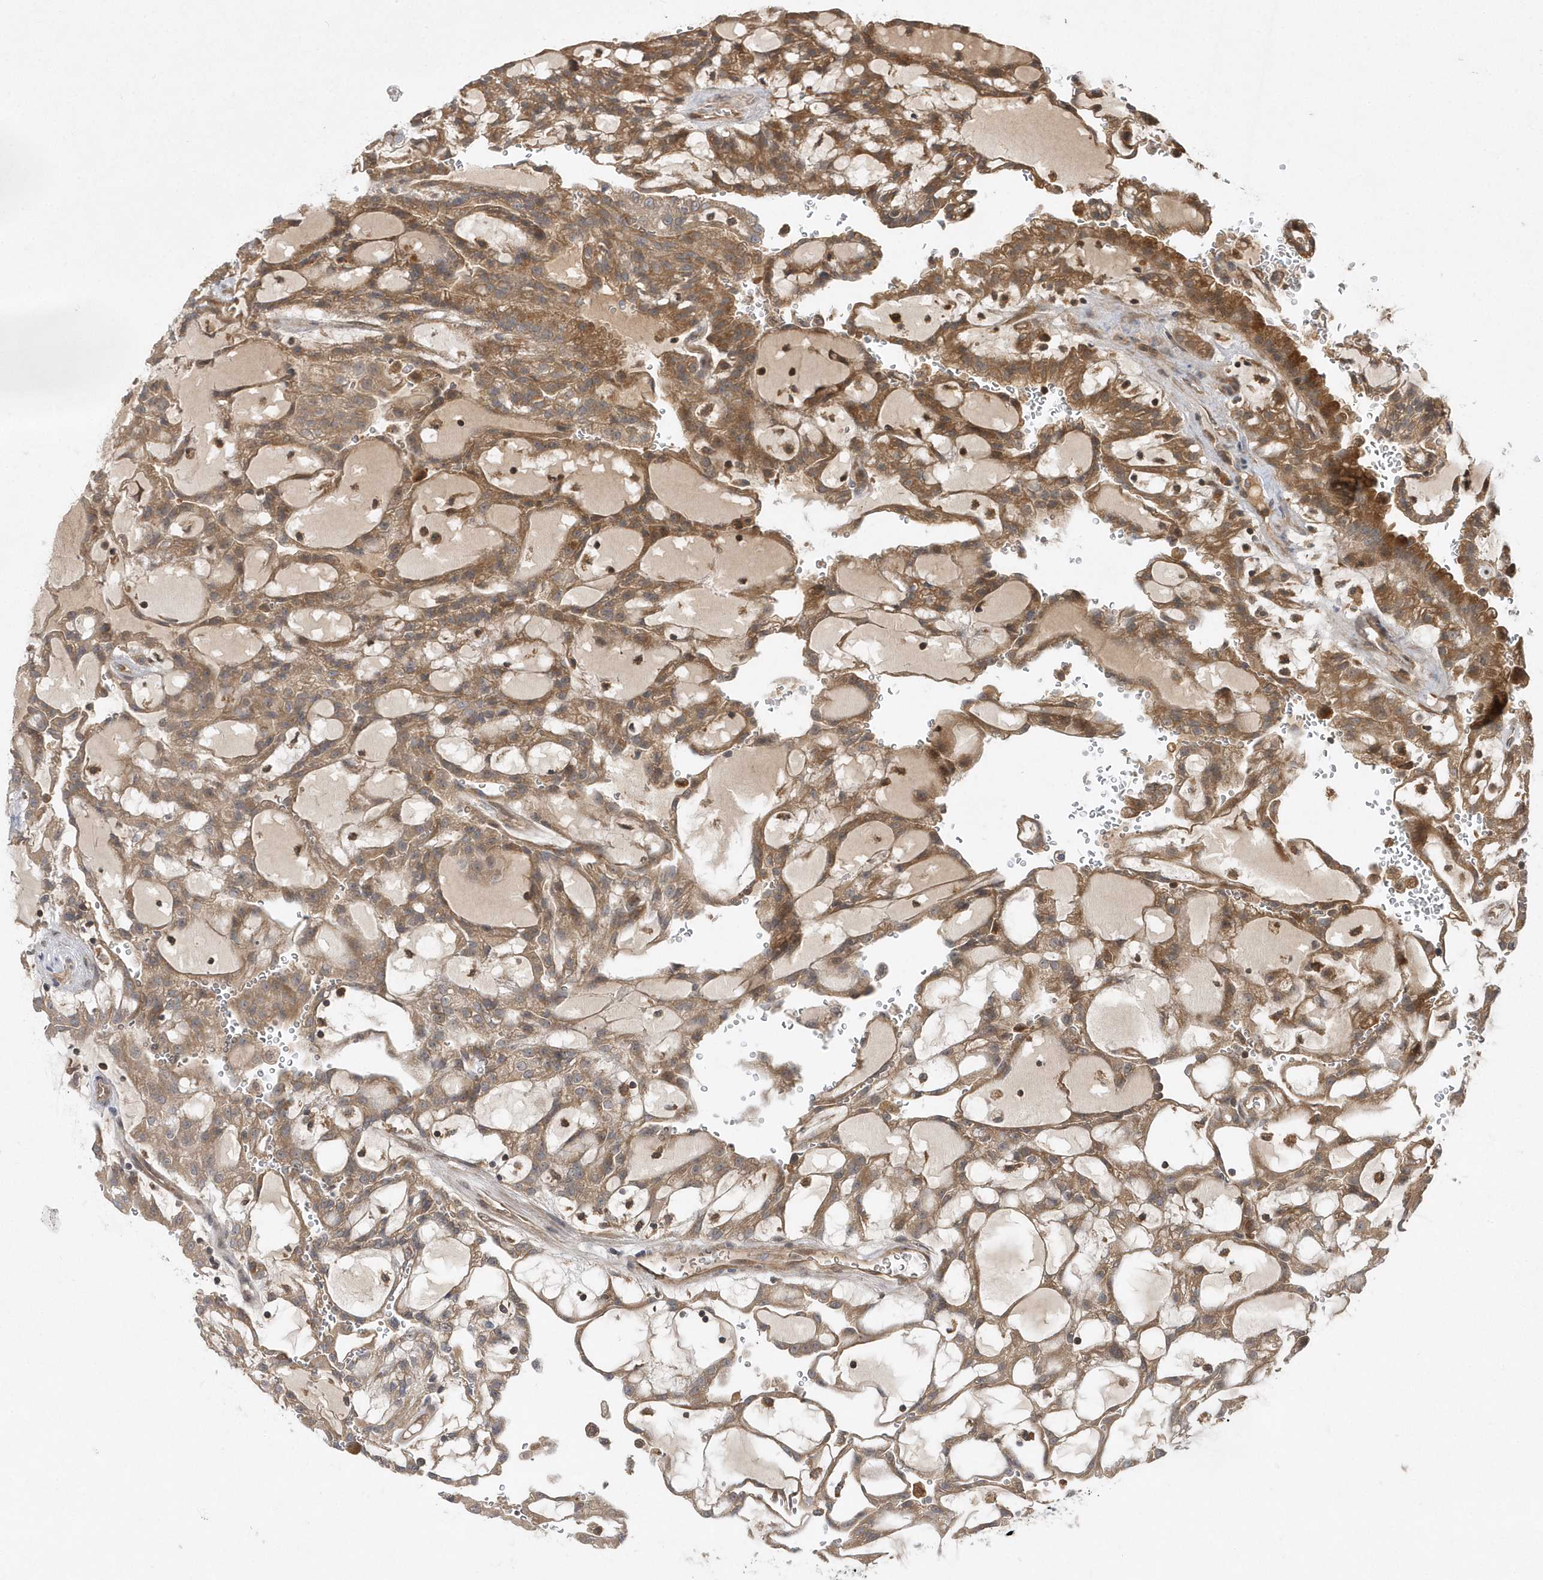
{"staining": {"intensity": "moderate", "quantity": ">75%", "location": "cytoplasmic/membranous"}, "tissue": "renal cancer", "cell_type": "Tumor cells", "image_type": "cancer", "snomed": [{"axis": "morphology", "description": "Adenocarcinoma, NOS"}, {"axis": "topography", "description": "Kidney"}], "caption": "Adenocarcinoma (renal) tissue demonstrates moderate cytoplasmic/membranous staining in about >75% of tumor cells", "gene": "GFM2", "patient": {"sex": "male", "age": 63}}